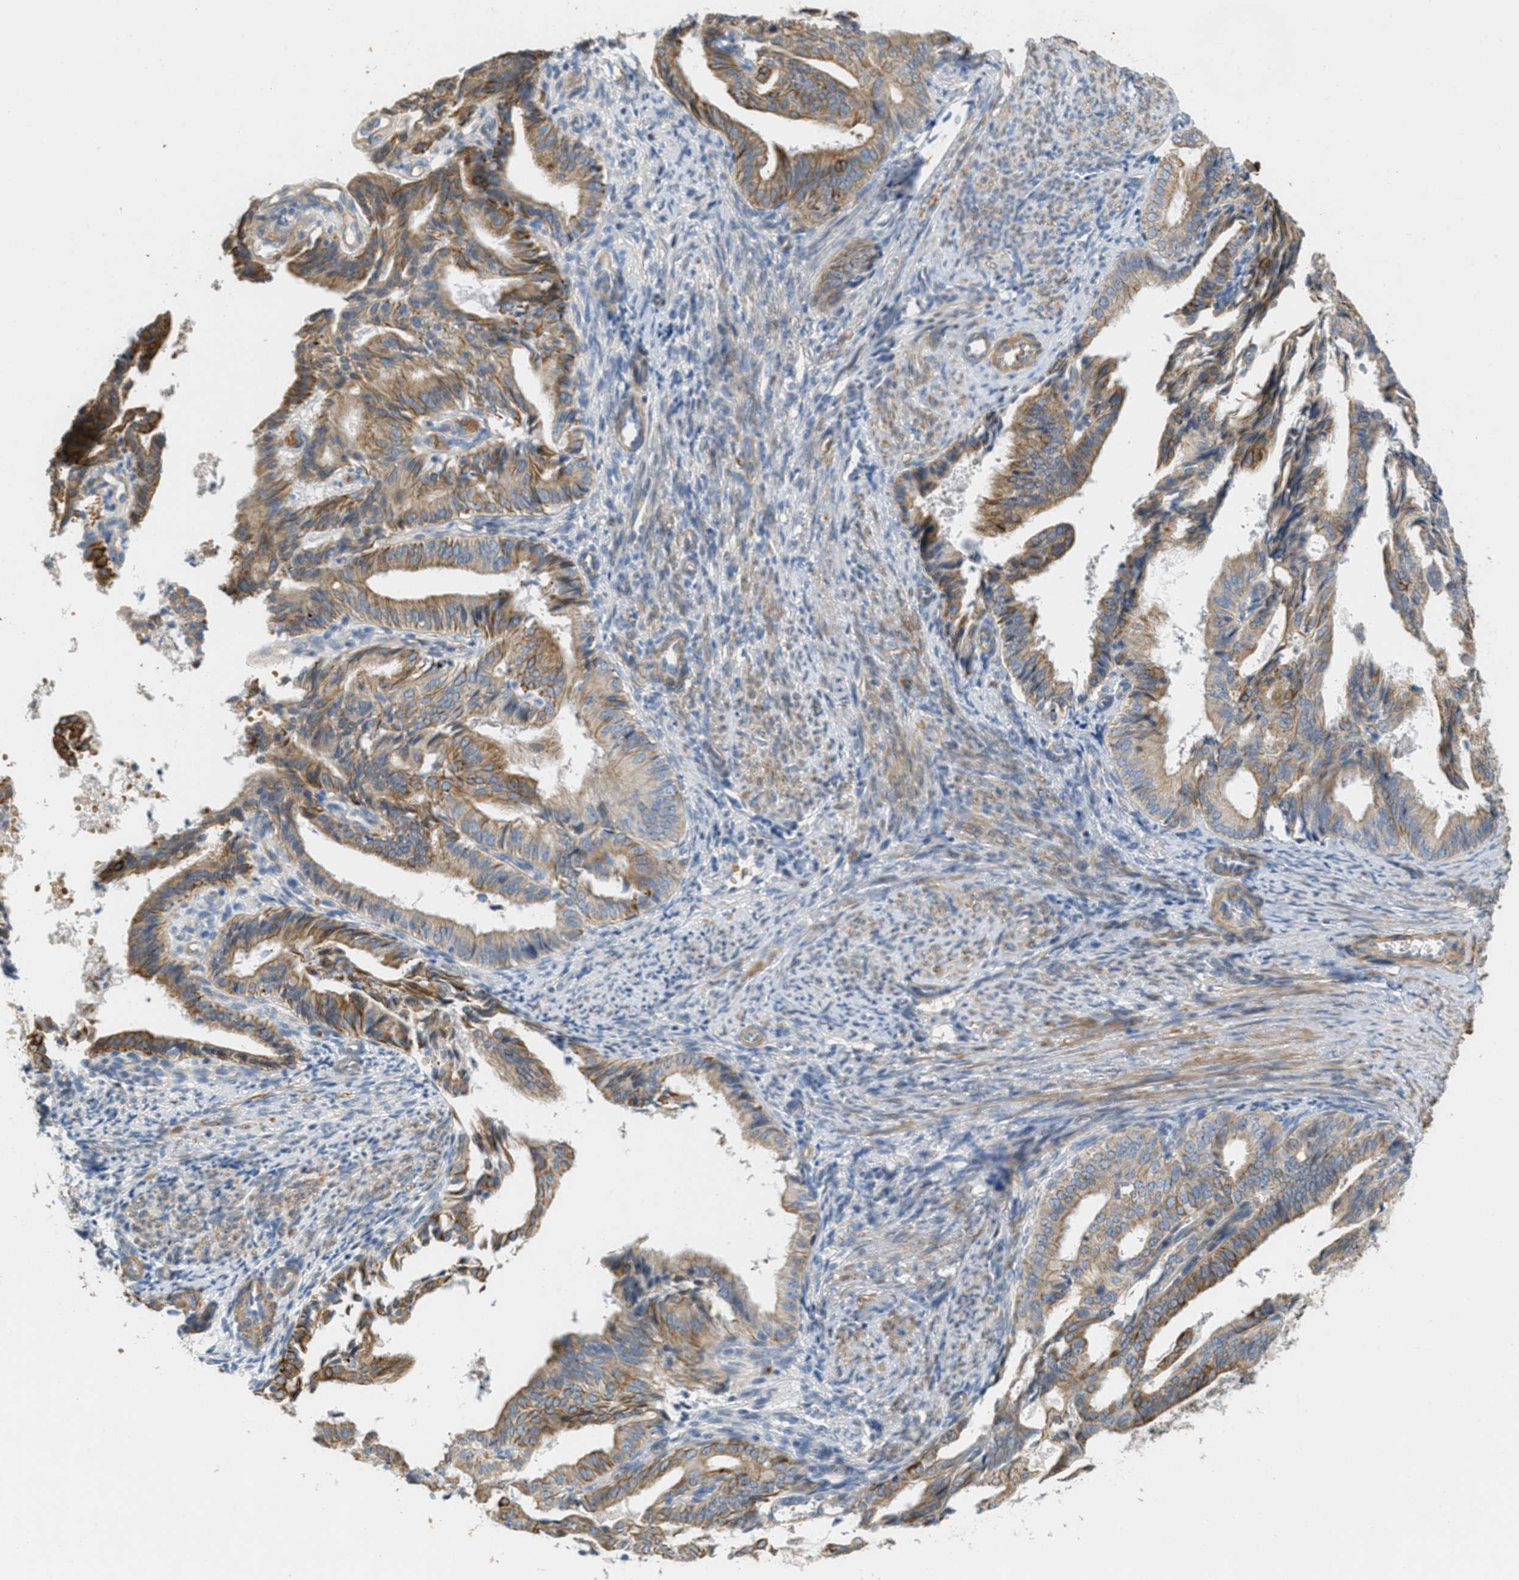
{"staining": {"intensity": "moderate", "quantity": ">75%", "location": "cytoplasmic/membranous"}, "tissue": "endometrial cancer", "cell_type": "Tumor cells", "image_type": "cancer", "snomed": [{"axis": "morphology", "description": "Adenocarcinoma, NOS"}, {"axis": "topography", "description": "Endometrium"}], "caption": "Moderate cytoplasmic/membranous positivity is seen in about >75% of tumor cells in endometrial cancer.", "gene": "MRS2", "patient": {"sex": "female", "age": 58}}